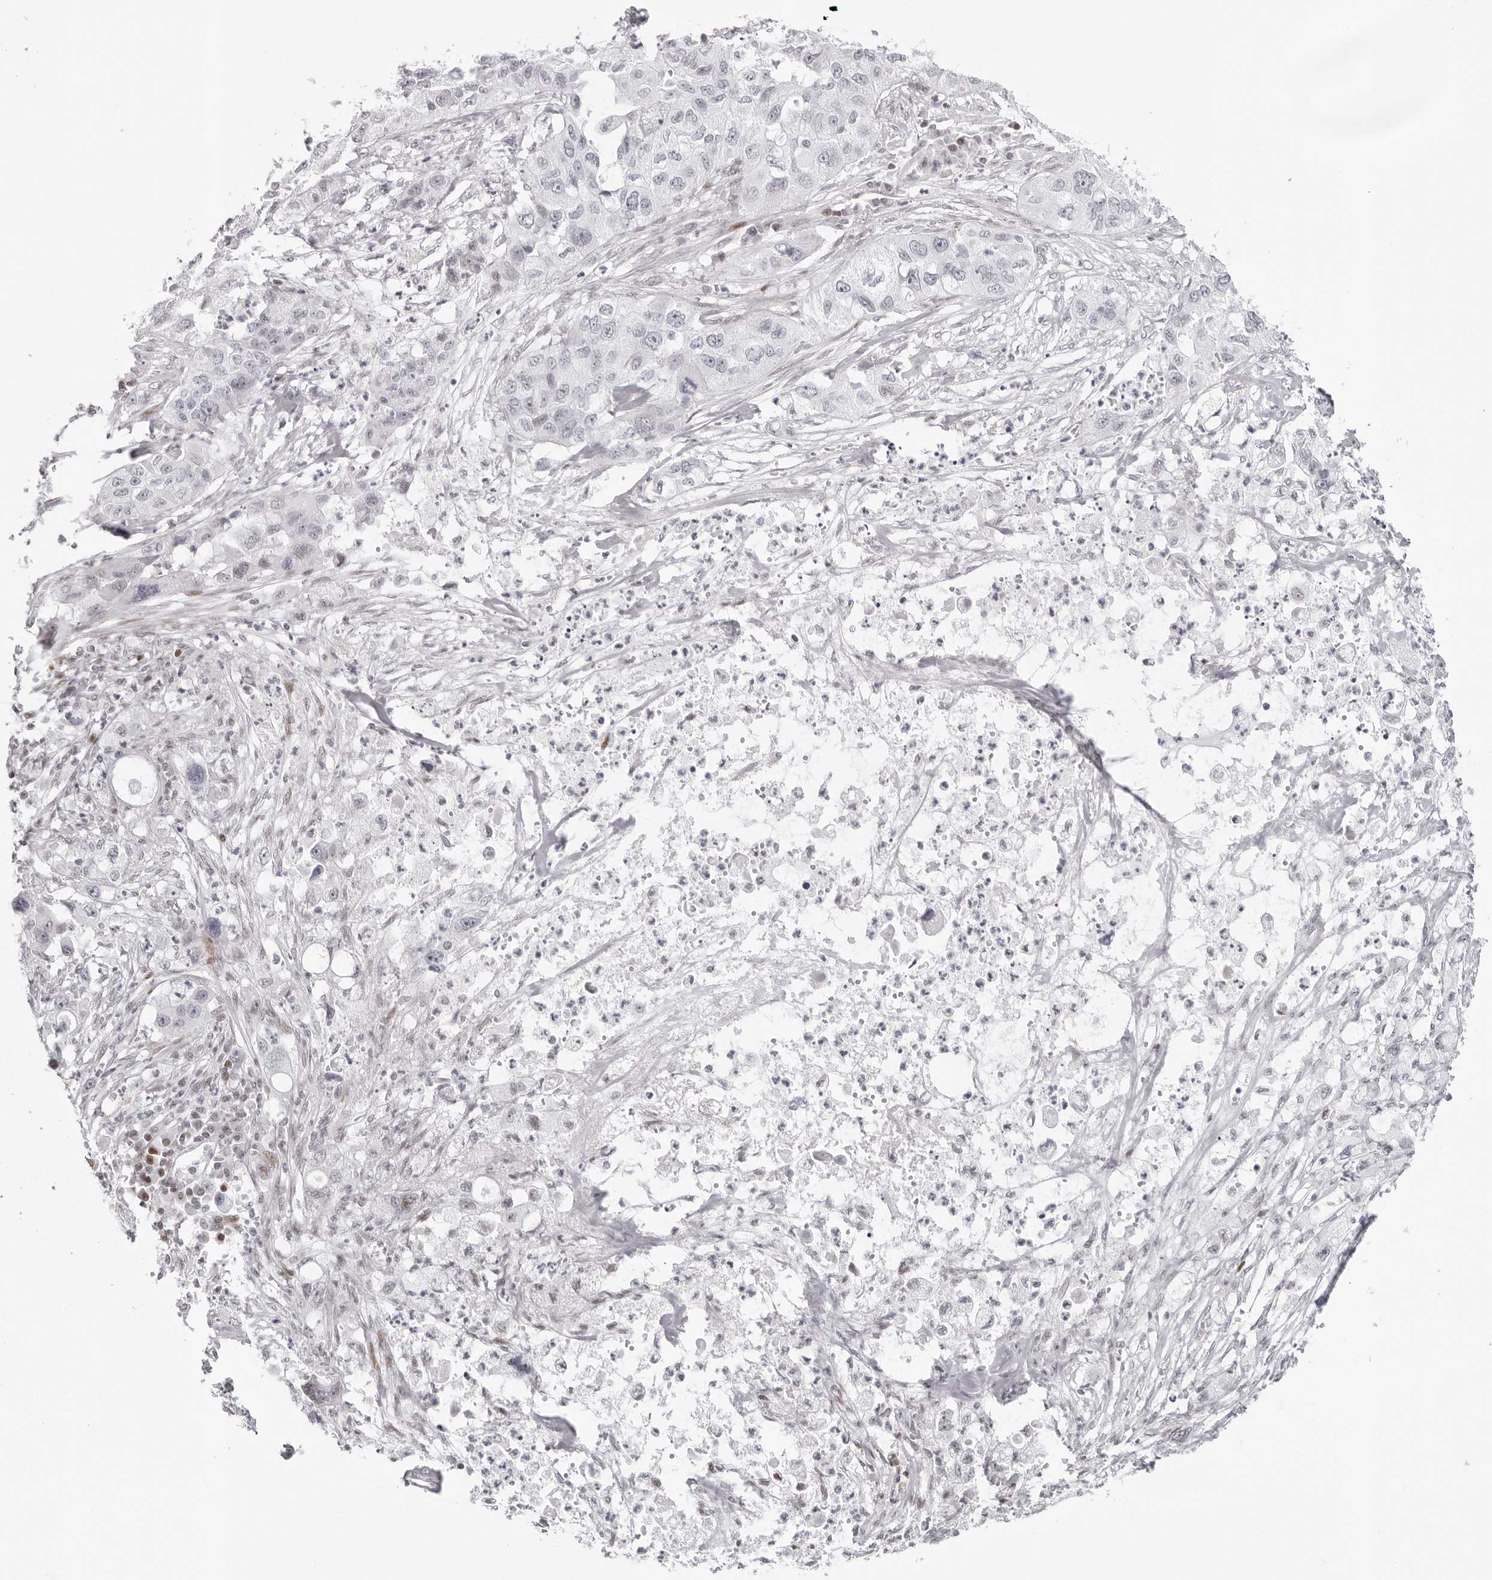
{"staining": {"intensity": "negative", "quantity": "none", "location": "none"}, "tissue": "pancreatic cancer", "cell_type": "Tumor cells", "image_type": "cancer", "snomed": [{"axis": "morphology", "description": "Adenocarcinoma, NOS"}, {"axis": "topography", "description": "Pancreas"}], "caption": "An IHC photomicrograph of pancreatic cancer (adenocarcinoma) is shown. There is no staining in tumor cells of pancreatic cancer (adenocarcinoma). (DAB (3,3'-diaminobenzidine) immunohistochemistry (IHC) with hematoxylin counter stain).", "gene": "NTPCR", "patient": {"sex": "female", "age": 78}}